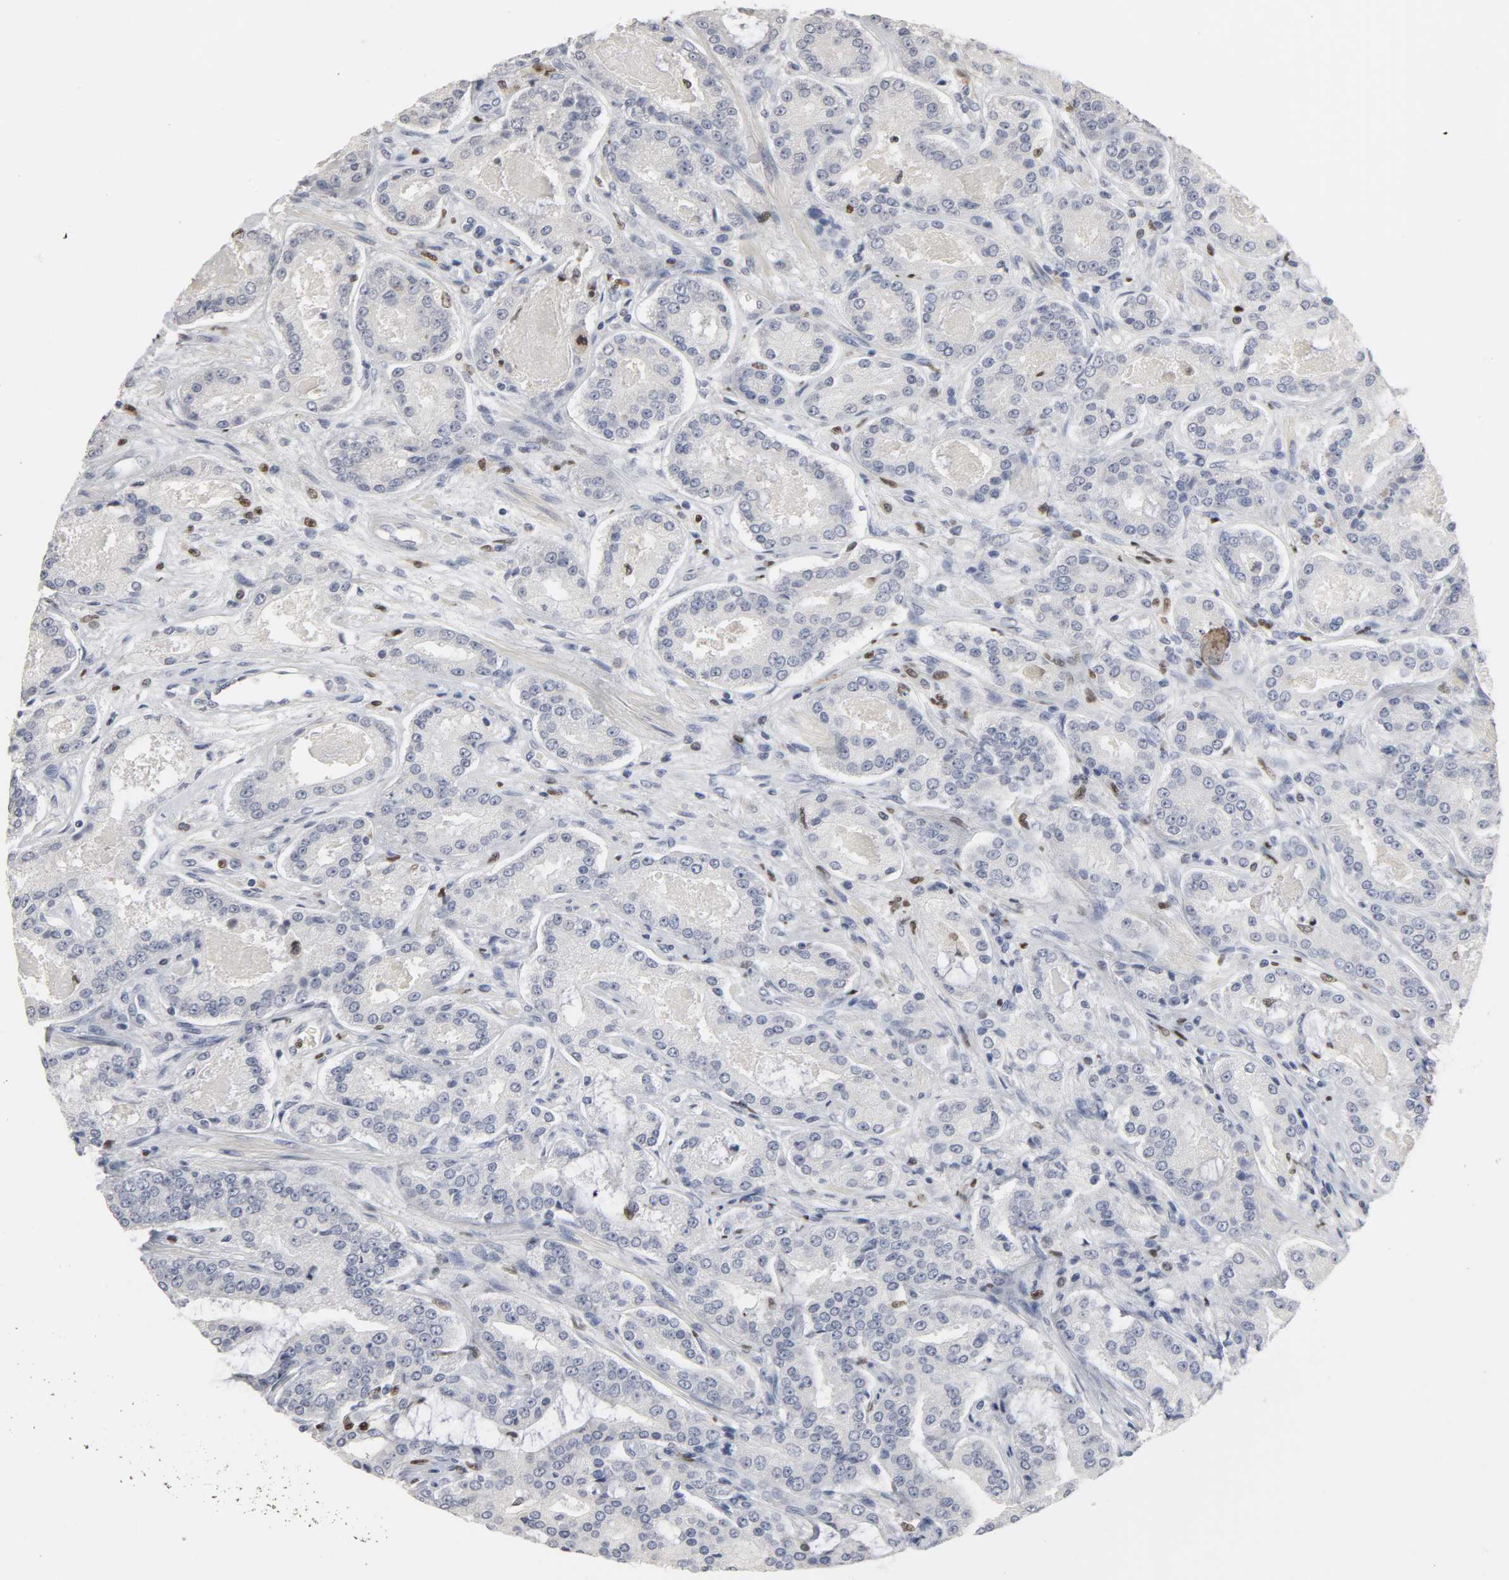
{"staining": {"intensity": "negative", "quantity": "none", "location": "none"}, "tissue": "prostate cancer", "cell_type": "Tumor cells", "image_type": "cancer", "snomed": [{"axis": "morphology", "description": "Adenocarcinoma, High grade"}, {"axis": "topography", "description": "Prostate"}], "caption": "Protein analysis of prostate cancer (adenocarcinoma (high-grade)) exhibits no significant staining in tumor cells. Nuclei are stained in blue.", "gene": "SPI1", "patient": {"sex": "male", "age": 72}}